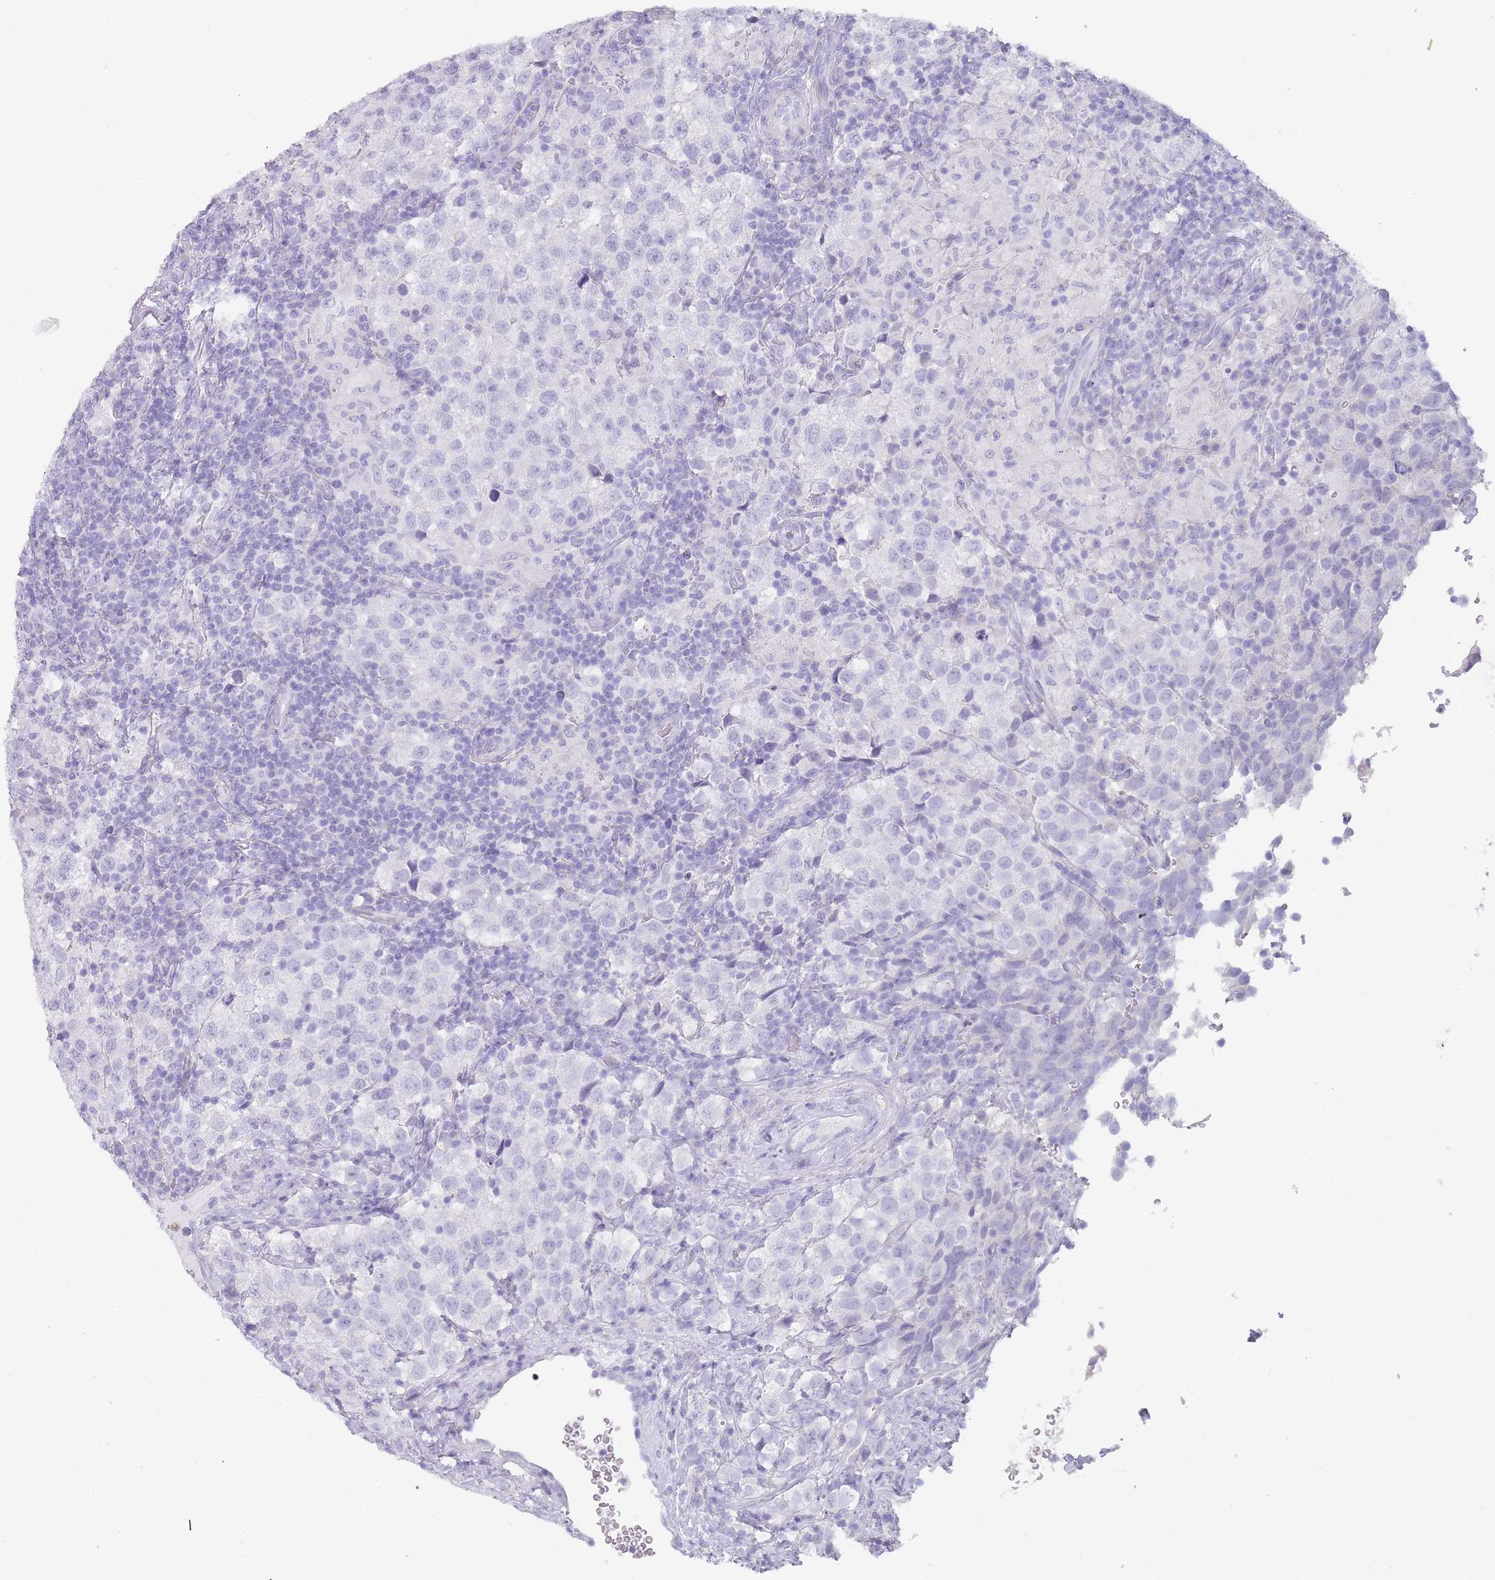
{"staining": {"intensity": "negative", "quantity": "none", "location": "none"}, "tissue": "testis cancer", "cell_type": "Tumor cells", "image_type": "cancer", "snomed": [{"axis": "morphology", "description": "Seminoma, NOS"}, {"axis": "topography", "description": "Testis"}], "caption": "The immunohistochemistry (IHC) micrograph has no significant positivity in tumor cells of testis cancer tissue.", "gene": "ZNF627", "patient": {"sex": "male", "age": 34}}